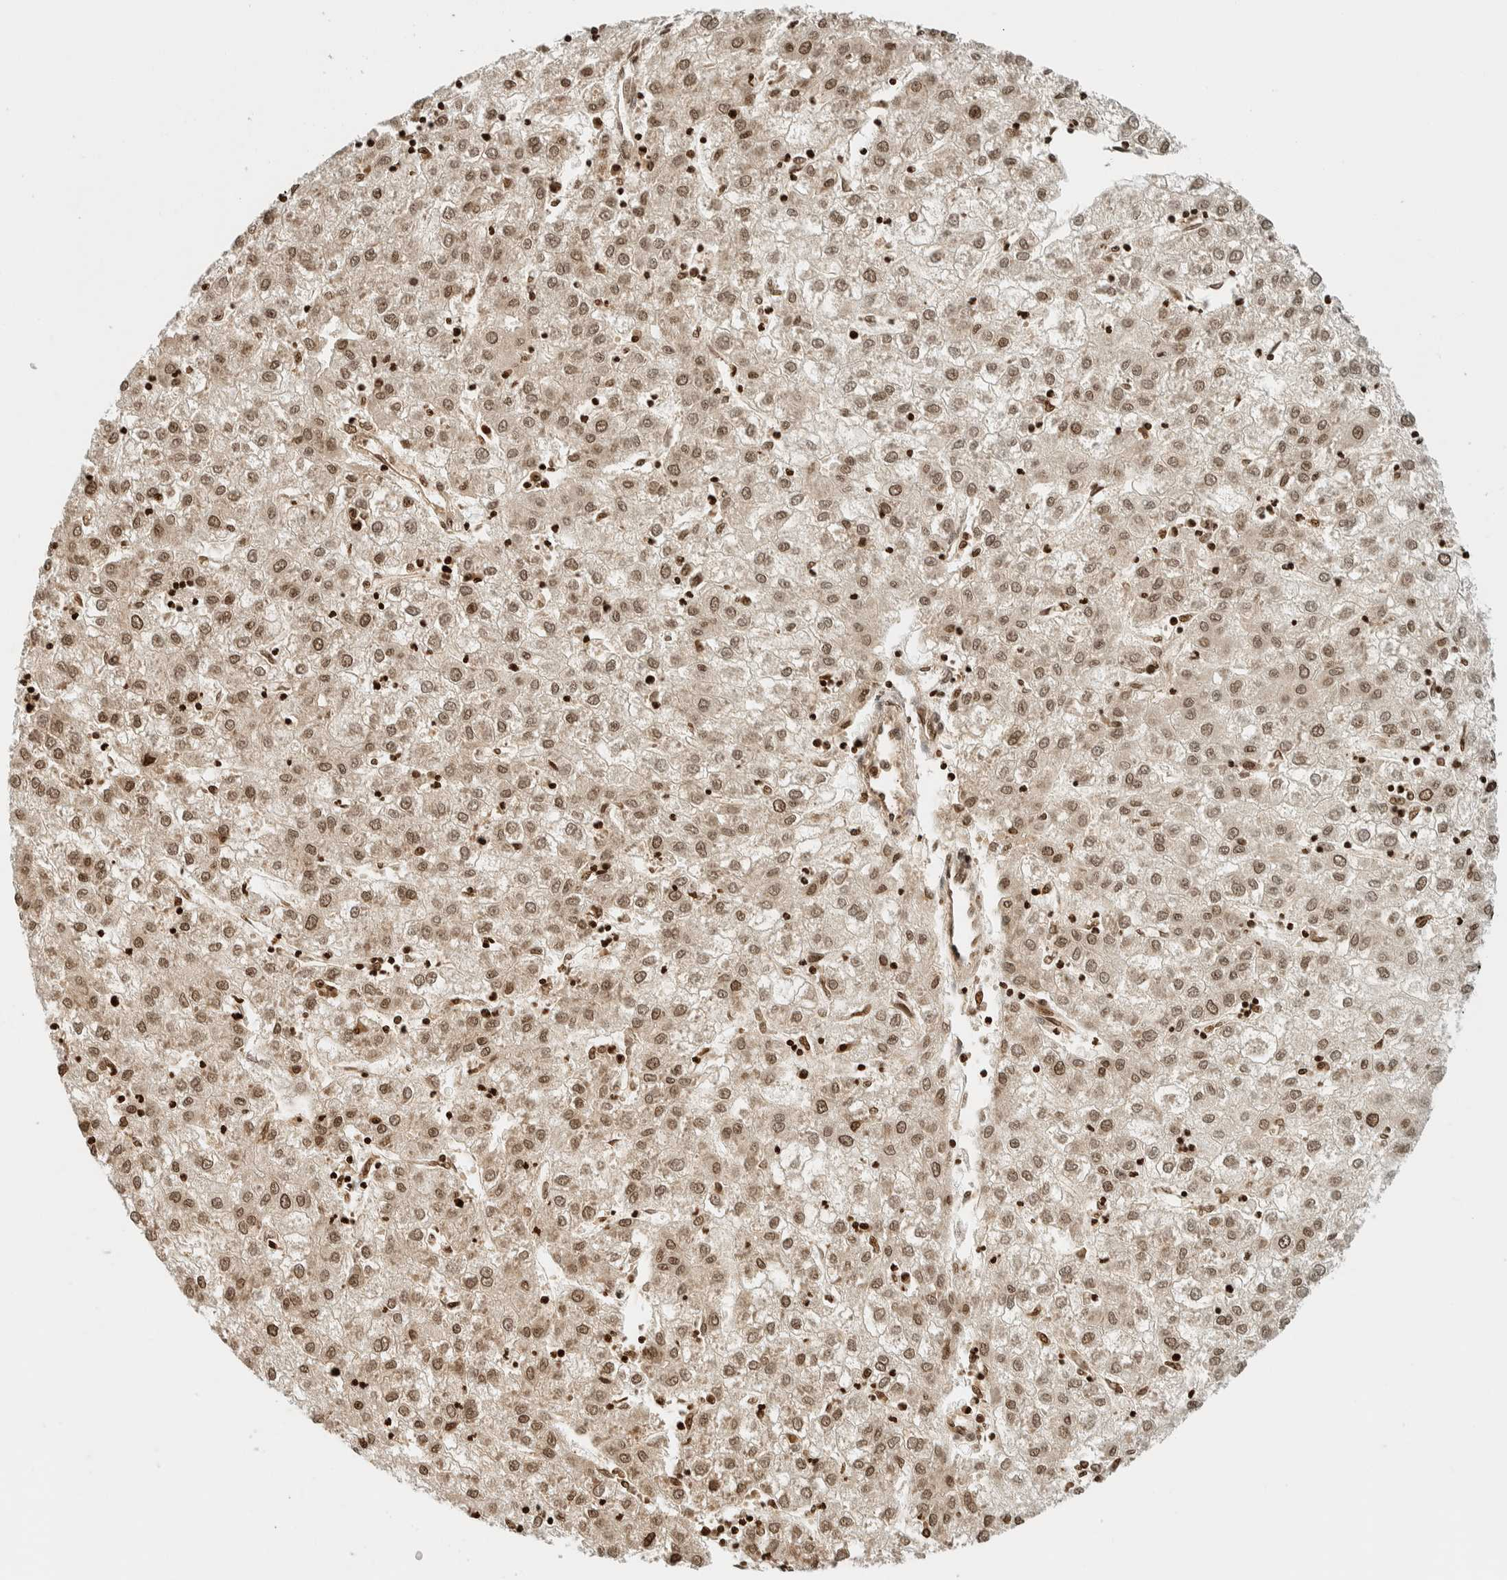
{"staining": {"intensity": "moderate", "quantity": ">75%", "location": "nuclear"}, "tissue": "liver cancer", "cell_type": "Tumor cells", "image_type": "cancer", "snomed": [{"axis": "morphology", "description": "Carcinoma, Hepatocellular, NOS"}, {"axis": "topography", "description": "Liver"}], "caption": "A brown stain highlights moderate nuclear expression of a protein in liver cancer (hepatocellular carcinoma) tumor cells.", "gene": "TSTD2", "patient": {"sex": "male", "age": 72}}